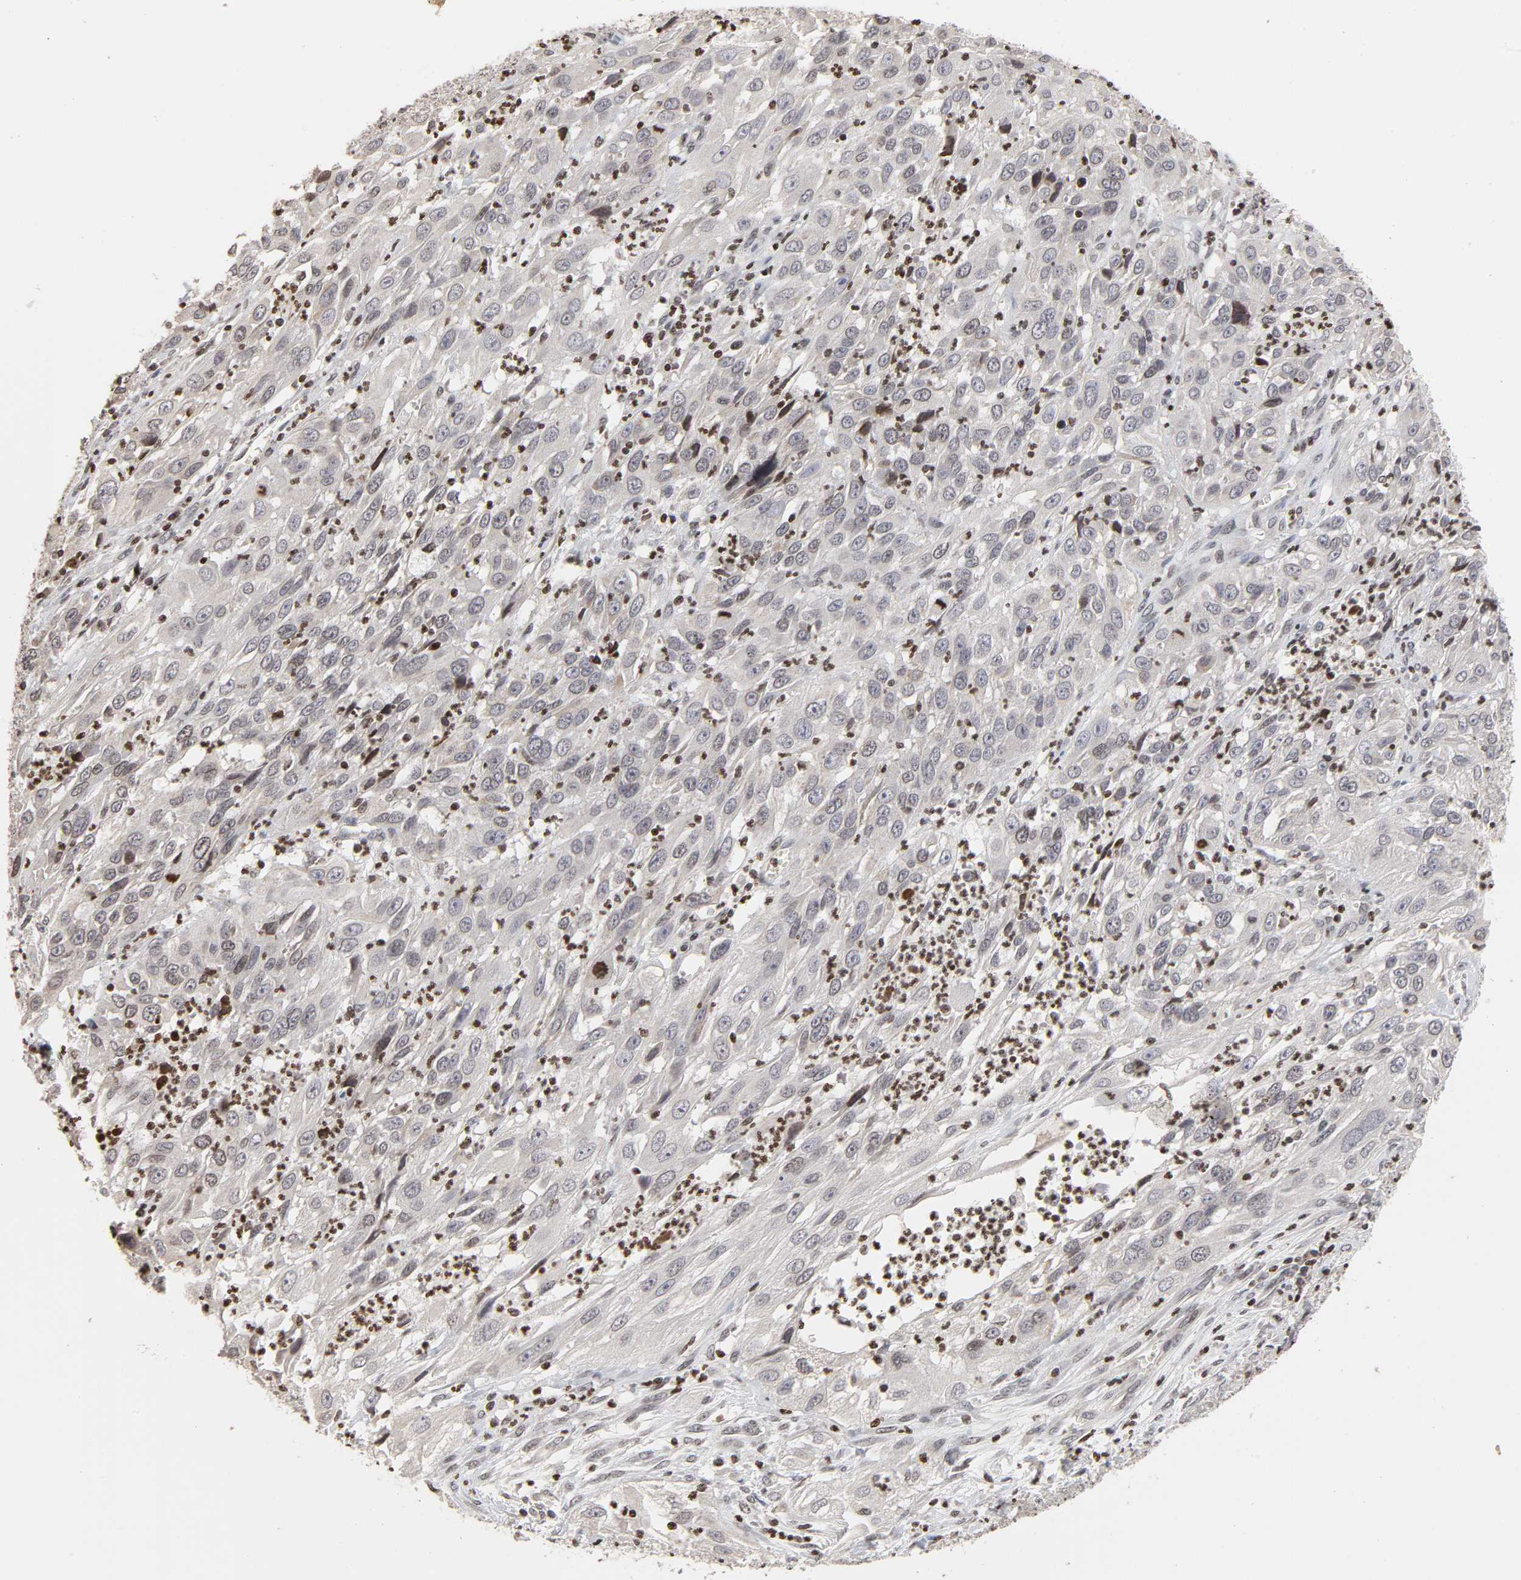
{"staining": {"intensity": "negative", "quantity": "none", "location": "none"}, "tissue": "cervical cancer", "cell_type": "Tumor cells", "image_type": "cancer", "snomed": [{"axis": "morphology", "description": "Squamous cell carcinoma, NOS"}, {"axis": "topography", "description": "Cervix"}], "caption": "Immunohistochemistry micrograph of neoplastic tissue: cervical squamous cell carcinoma stained with DAB (3,3'-diaminobenzidine) reveals no significant protein positivity in tumor cells. Nuclei are stained in blue.", "gene": "ZNF473", "patient": {"sex": "female", "age": 32}}